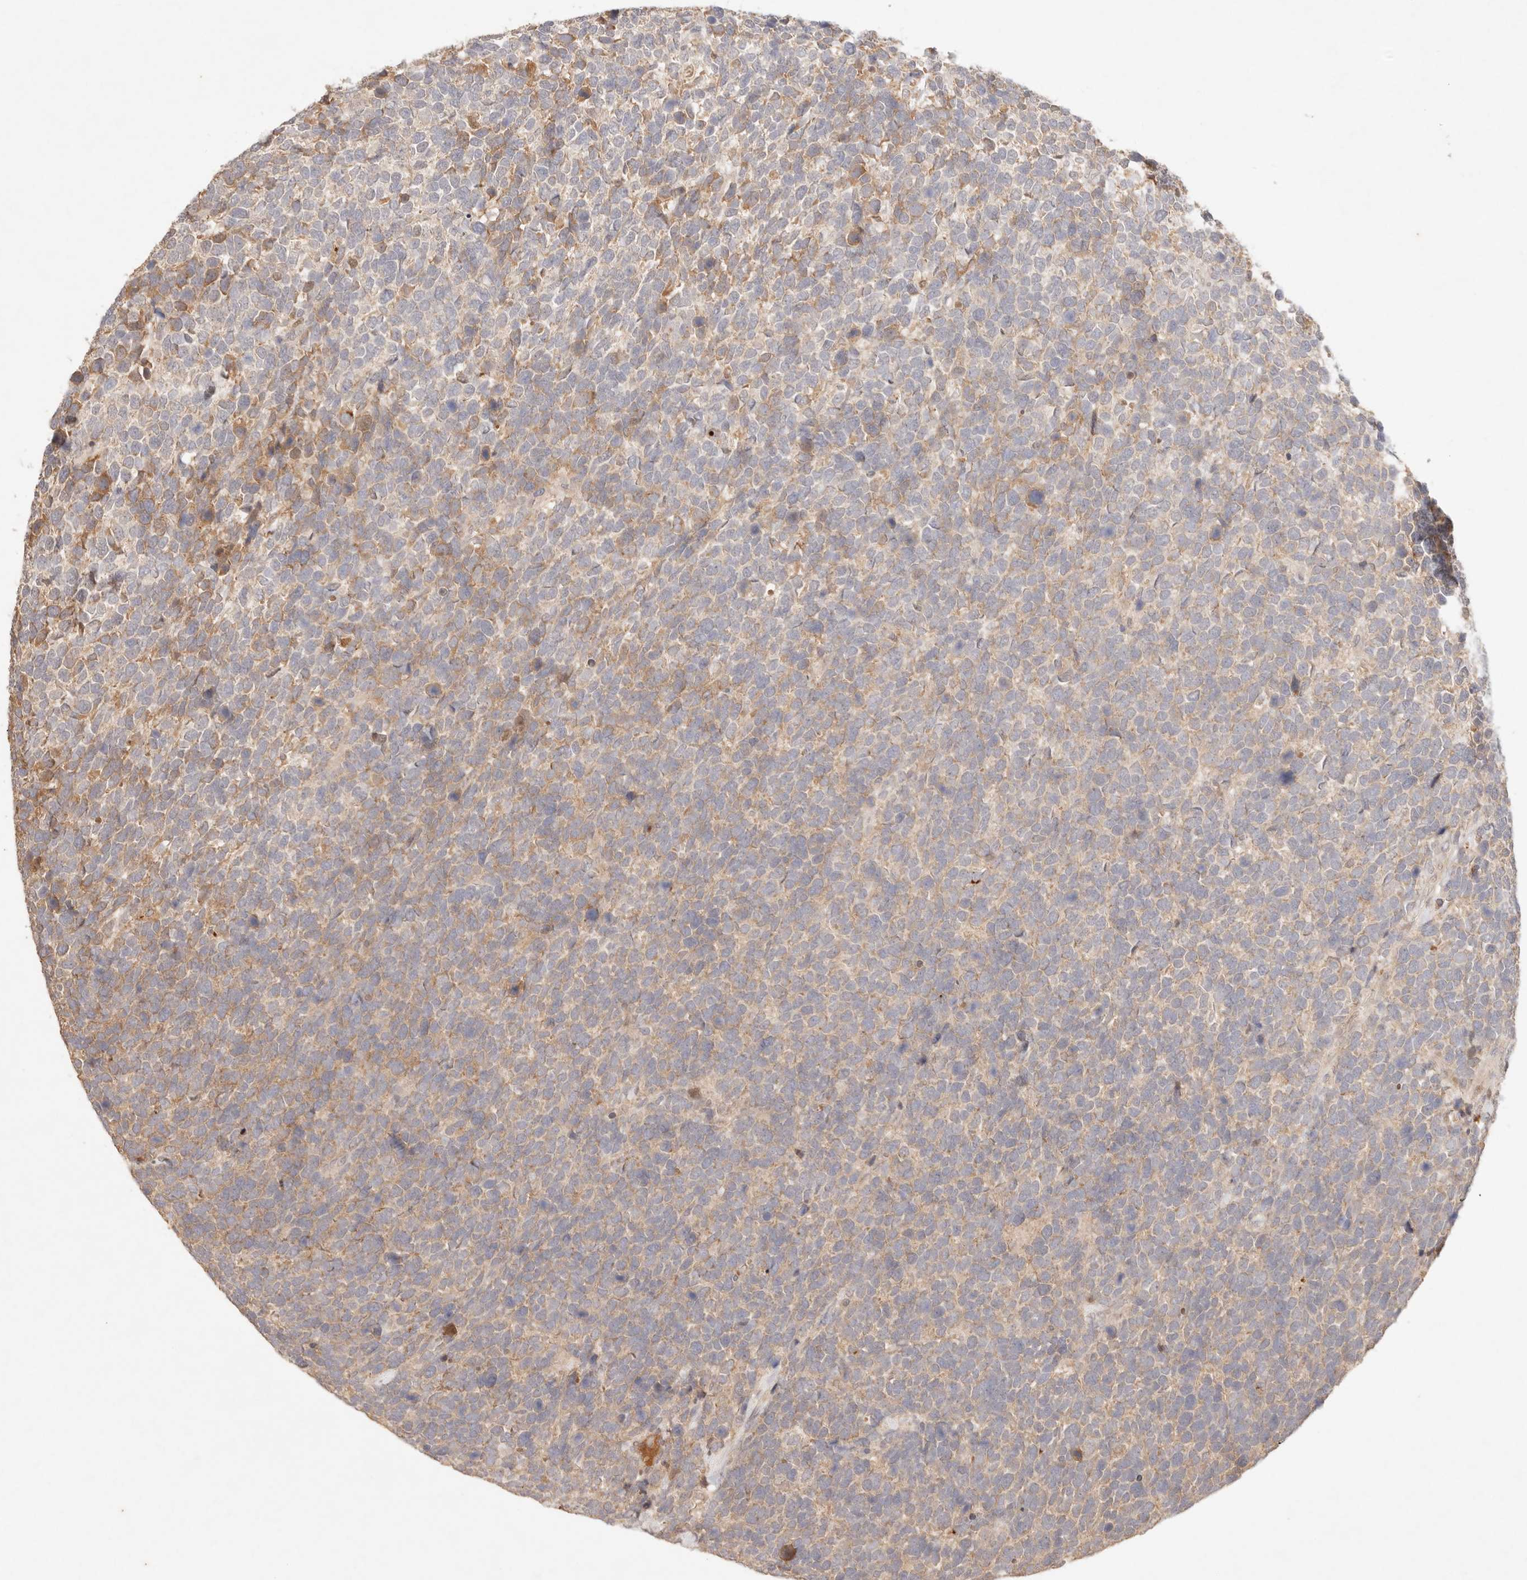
{"staining": {"intensity": "moderate", "quantity": "<25%", "location": "cytoplasmic/membranous"}, "tissue": "urothelial cancer", "cell_type": "Tumor cells", "image_type": "cancer", "snomed": [{"axis": "morphology", "description": "Urothelial carcinoma, High grade"}, {"axis": "topography", "description": "Urinary bladder"}], "caption": "Moderate cytoplasmic/membranous expression for a protein is present in approximately <25% of tumor cells of high-grade urothelial carcinoma using immunohistochemistry.", "gene": "PHLDA3", "patient": {"sex": "female", "age": 82}}